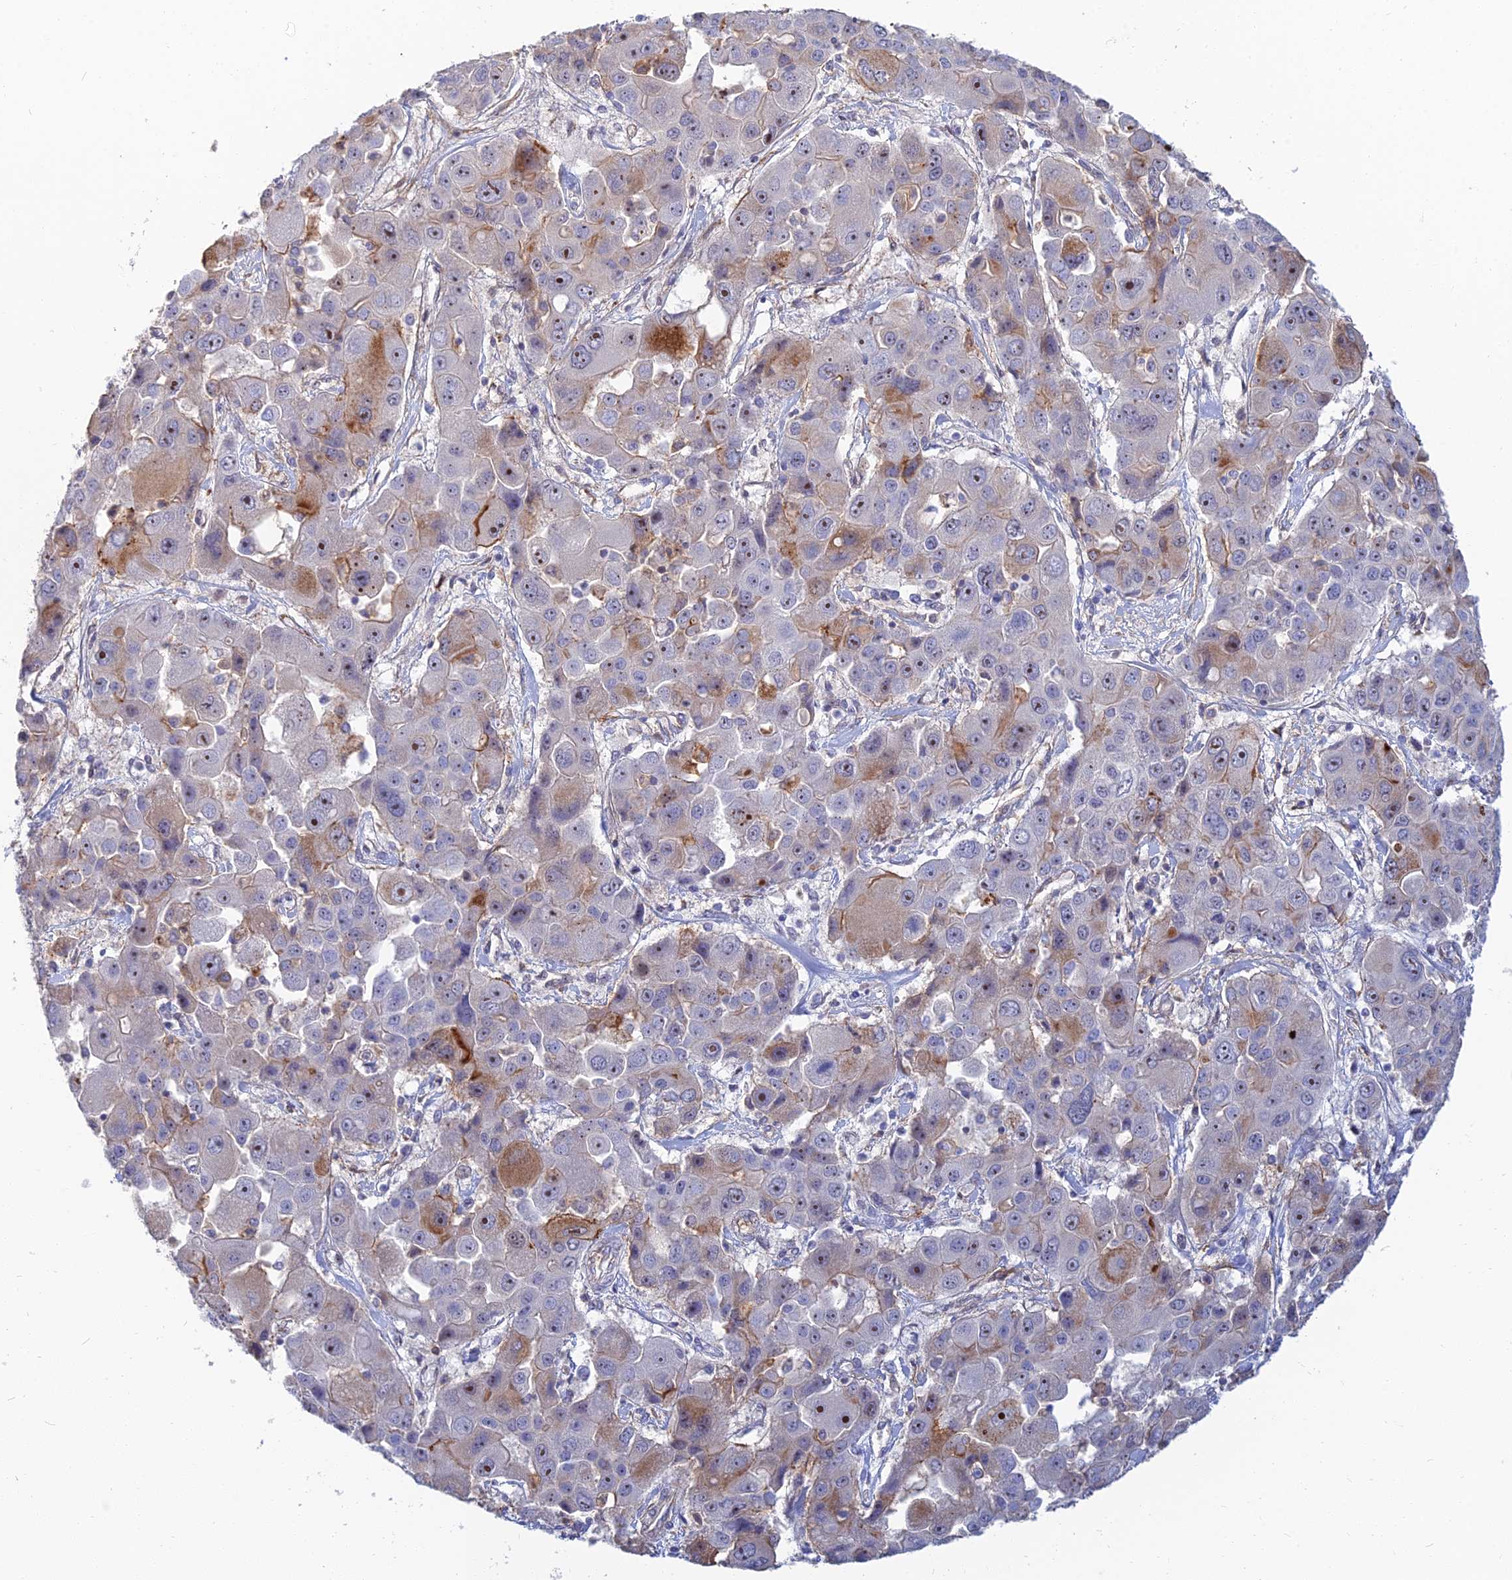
{"staining": {"intensity": "moderate", "quantity": "<25%", "location": "cytoplasmic/membranous,nuclear"}, "tissue": "liver cancer", "cell_type": "Tumor cells", "image_type": "cancer", "snomed": [{"axis": "morphology", "description": "Cholangiocarcinoma"}, {"axis": "topography", "description": "Liver"}], "caption": "A histopathology image of cholangiocarcinoma (liver) stained for a protein reveals moderate cytoplasmic/membranous and nuclear brown staining in tumor cells.", "gene": "TRIM43B", "patient": {"sex": "male", "age": 67}}